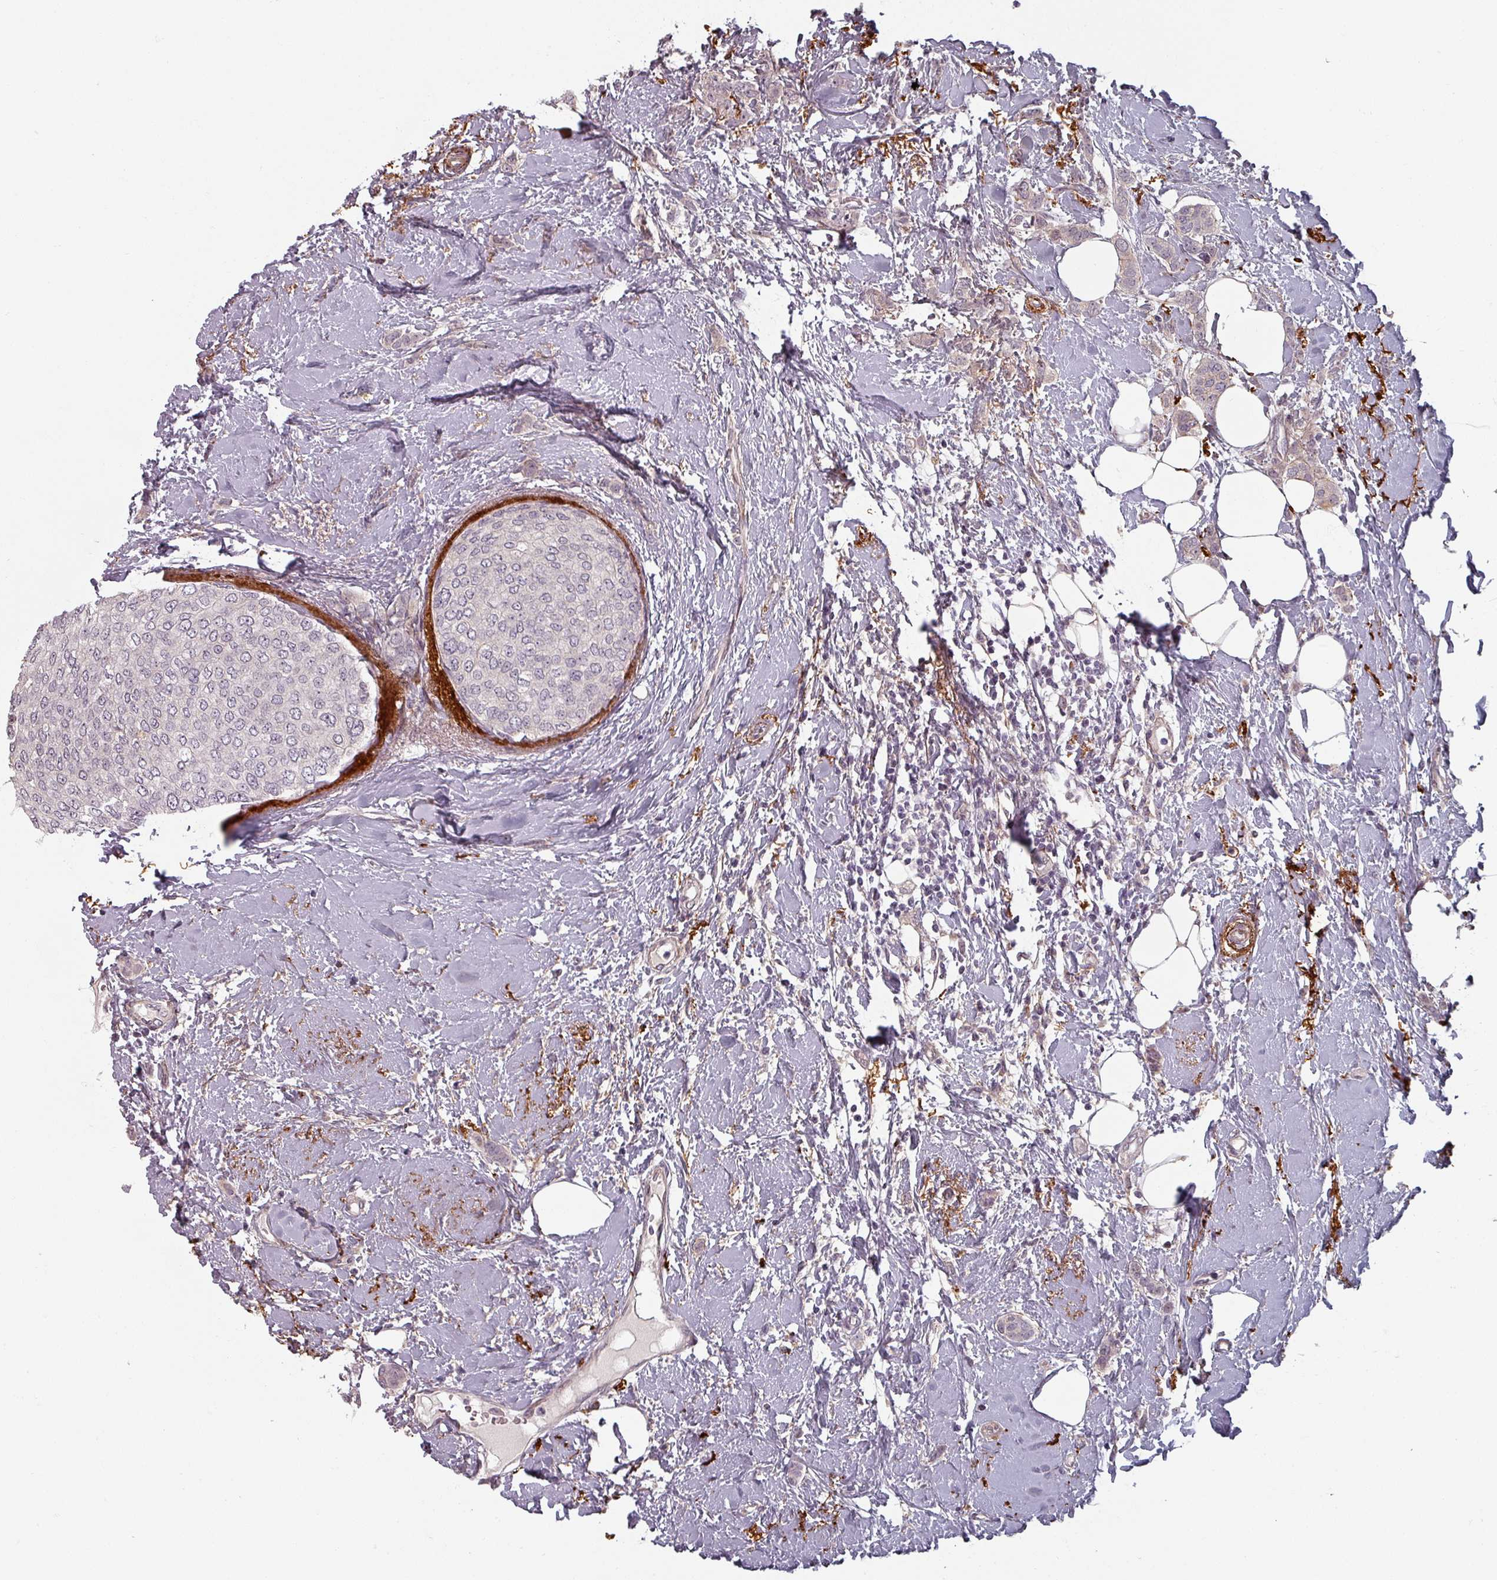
{"staining": {"intensity": "negative", "quantity": "none", "location": "none"}, "tissue": "breast cancer", "cell_type": "Tumor cells", "image_type": "cancer", "snomed": [{"axis": "morphology", "description": "Duct carcinoma"}, {"axis": "topography", "description": "Breast"}], "caption": "Tumor cells are negative for protein expression in human breast cancer.", "gene": "CYB5RL", "patient": {"sex": "female", "age": 72}}